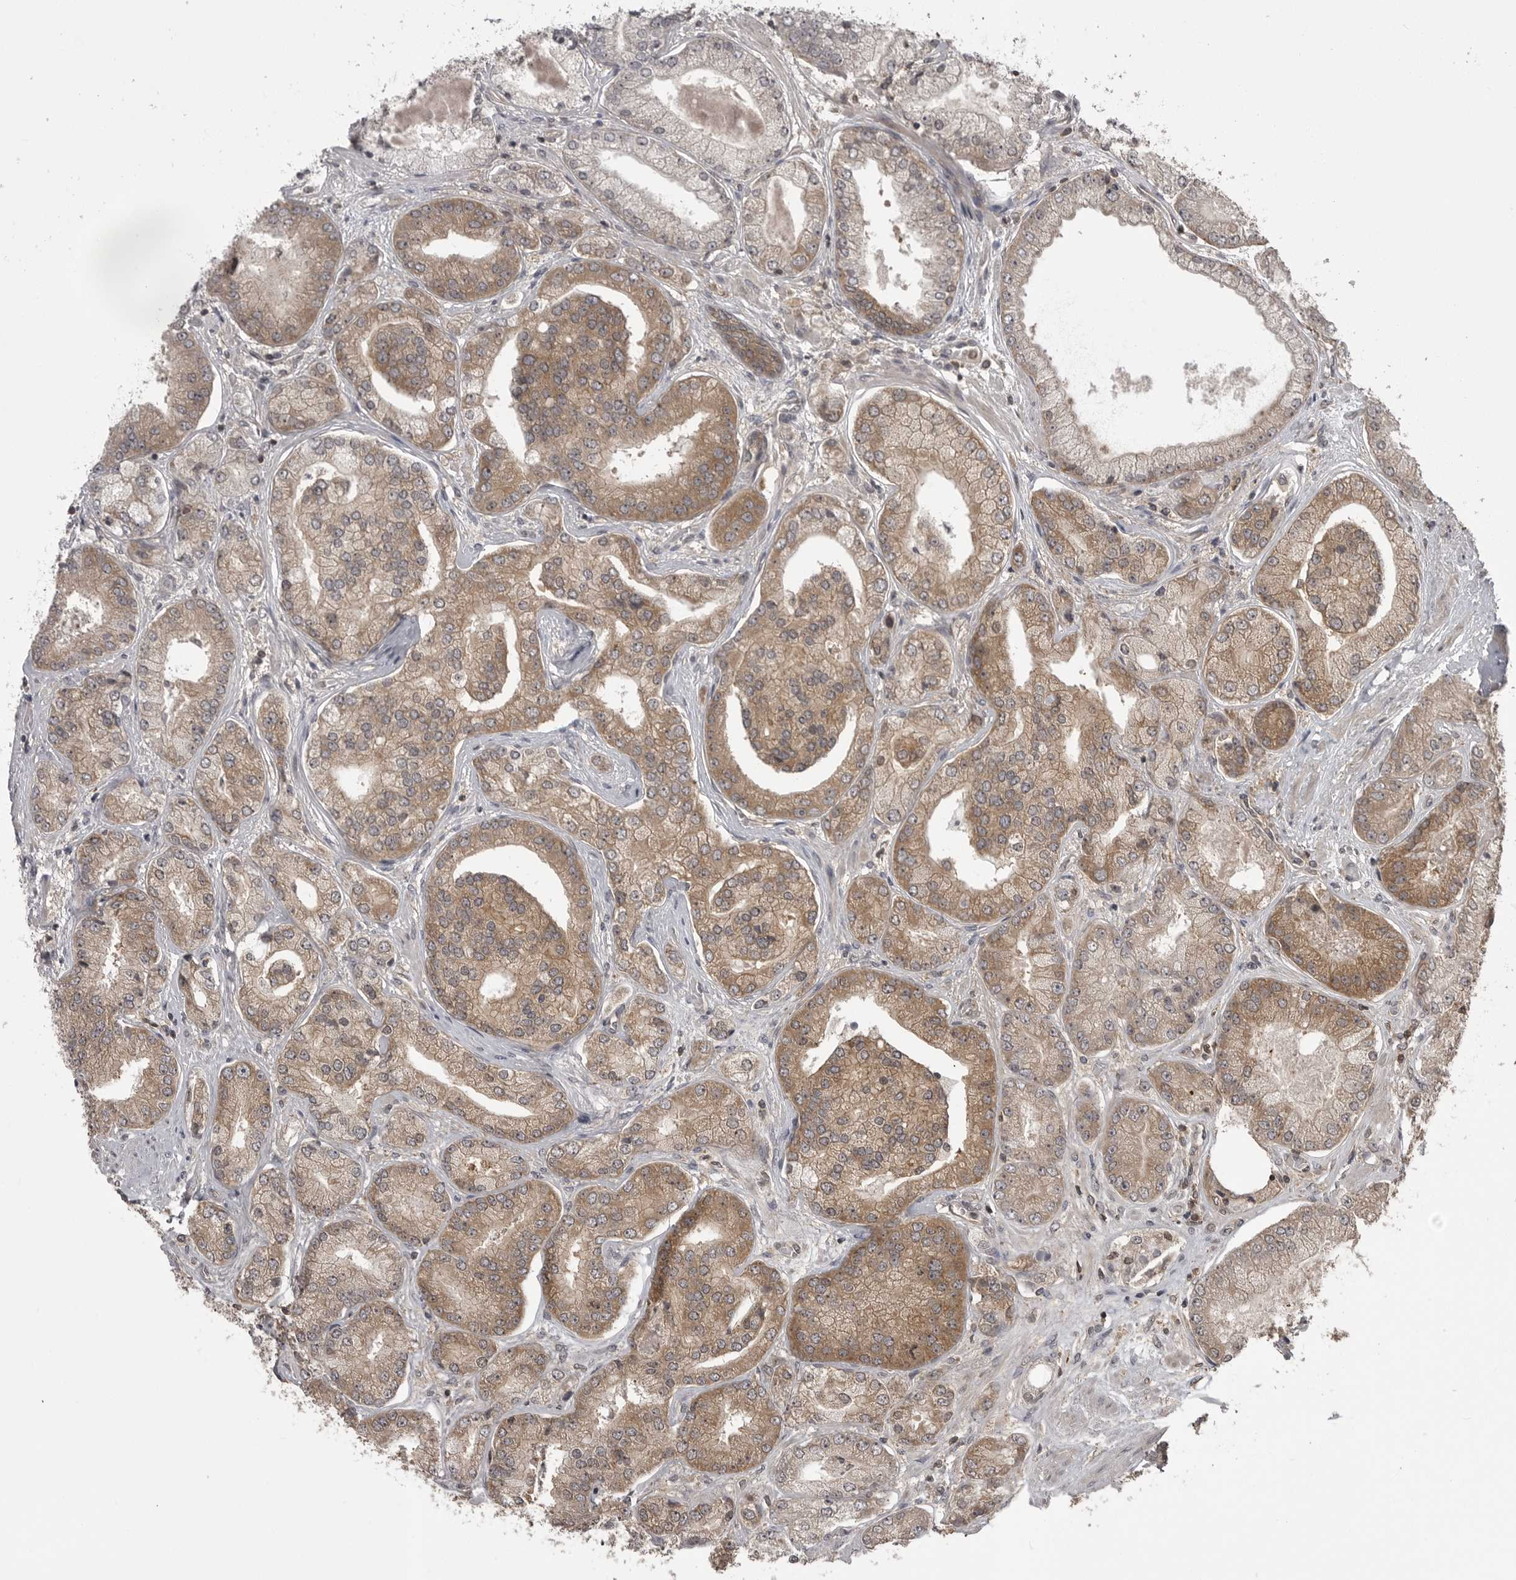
{"staining": {"intensity": "moderate", "quantity": ">75%", "location": "cytoplasmic/membranous"}, "tissue": "prostate cancer", "cell_type": "Tumor cells", "image_type": "cancer", "snomed": [{"axis": "morphology", "description": "Adenocarcinoma, High grade"}, {"axis": "topography", "description": "Prostate"}], "caption": "This photomicrograph displays prostate cancer stained with immunohistochemistry to label a protein in brown. The cytoplasmic/membranous of tumor cells show moderate positivity for the protein. Nuclei are counter-stained blue.", "gene": "STK24", "patient": {"sex": "male", "age": 58}}